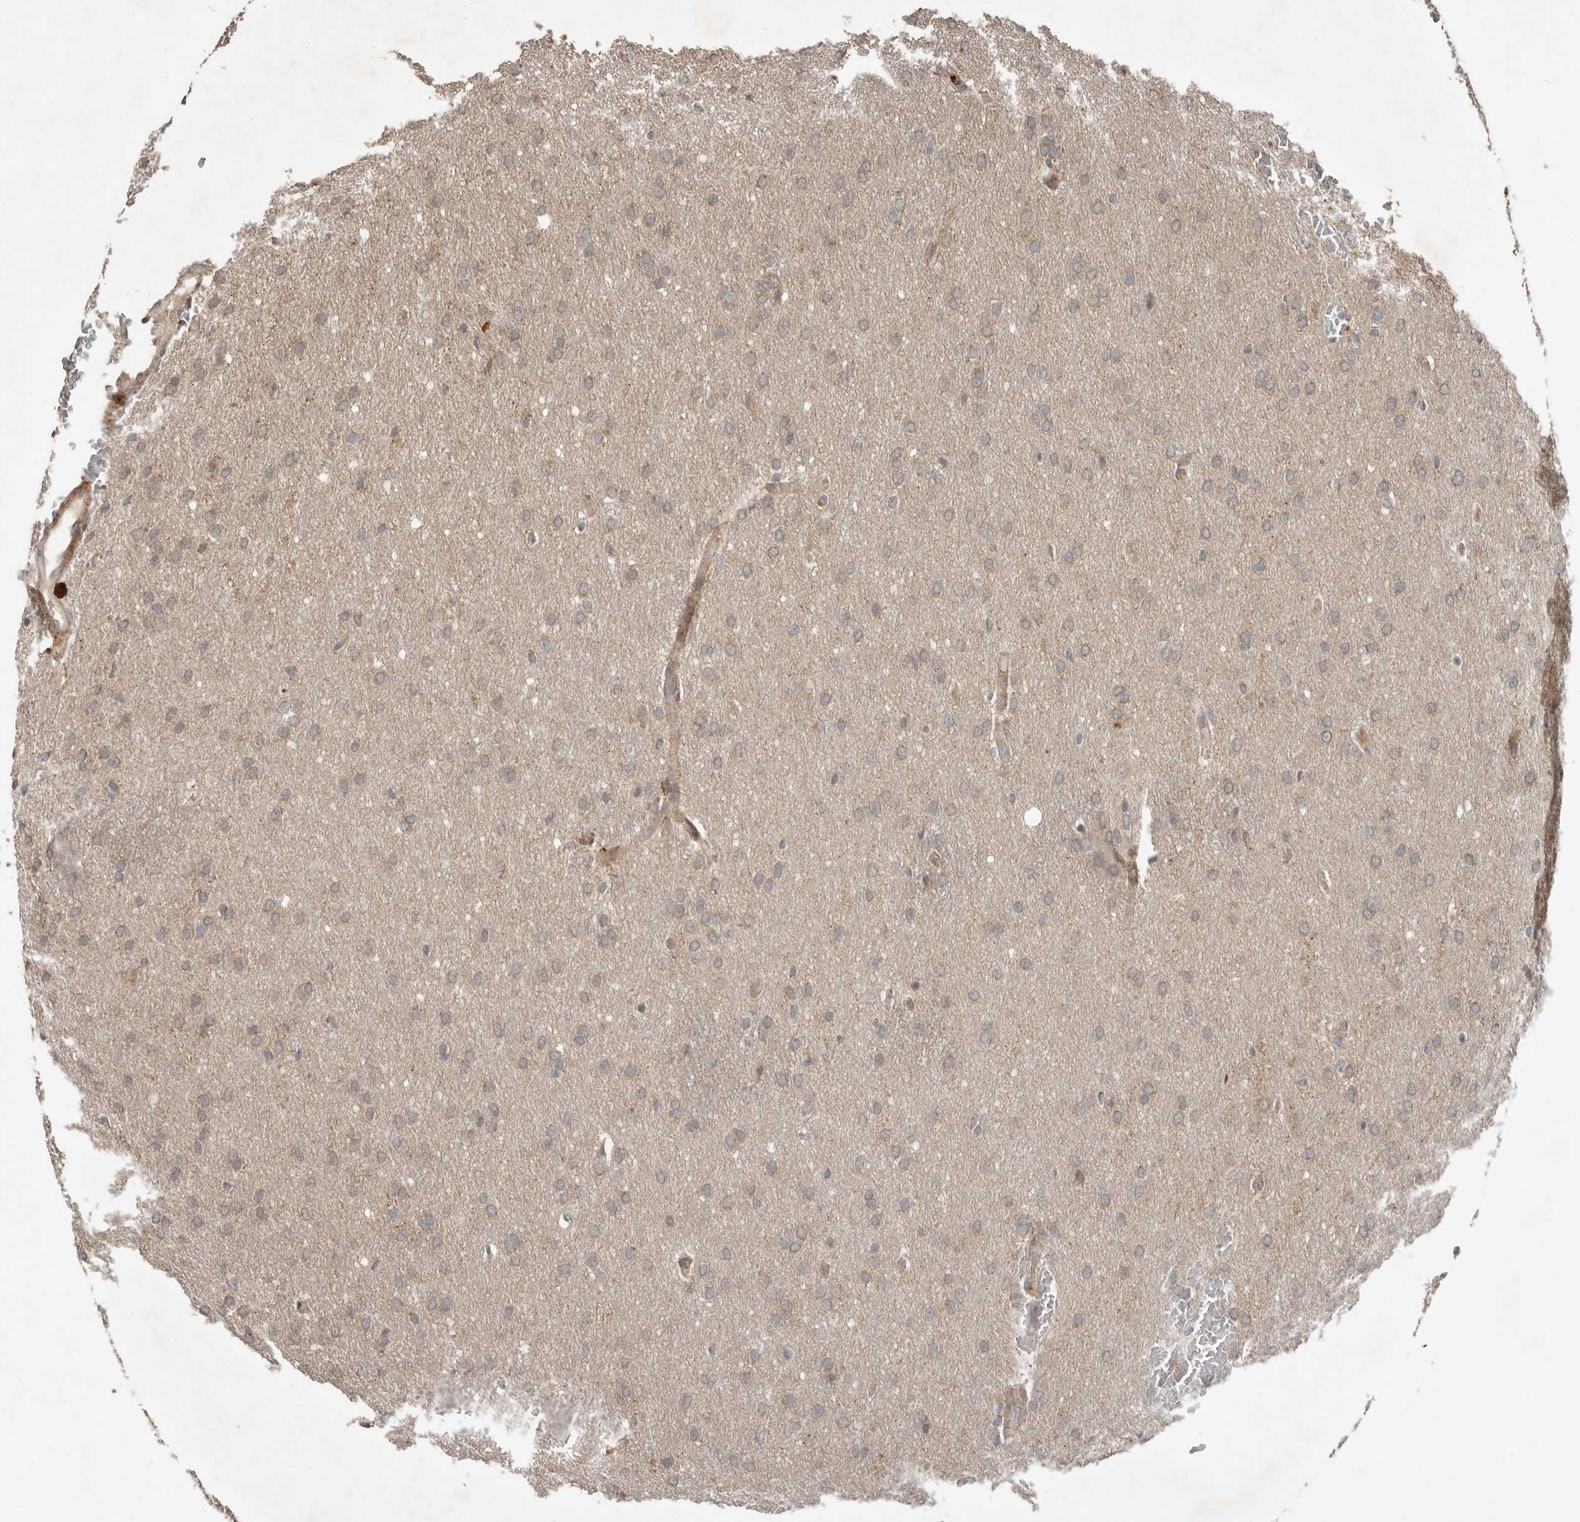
{"staining": {"intensity": "weak", "quantity": ">75%", "location": "cytoplasmic/membranous"}, "tissue": "glioma", "cell_type": "Tumor cells", "image_type": "cancer", "snomed": [{"axis": "morphology", "description": "Glioma, malignant, Low grade"}, {"axis": "topography", "description": "Brain"}], "caption": "A micrograph of human malignant low-grade glioma stained for a protein displays weak cytoplasmic/membranous brown staining in tumor cells. The staining was performed using DAB (3,3'-diaminobenzidine) to visualize the protein expression in brown, while the nuclei were stained in blue with hematoxylin (Magnification: 20x).", "gene": "SLC6A7", "patient": {"sex": "female", "age": 37}}